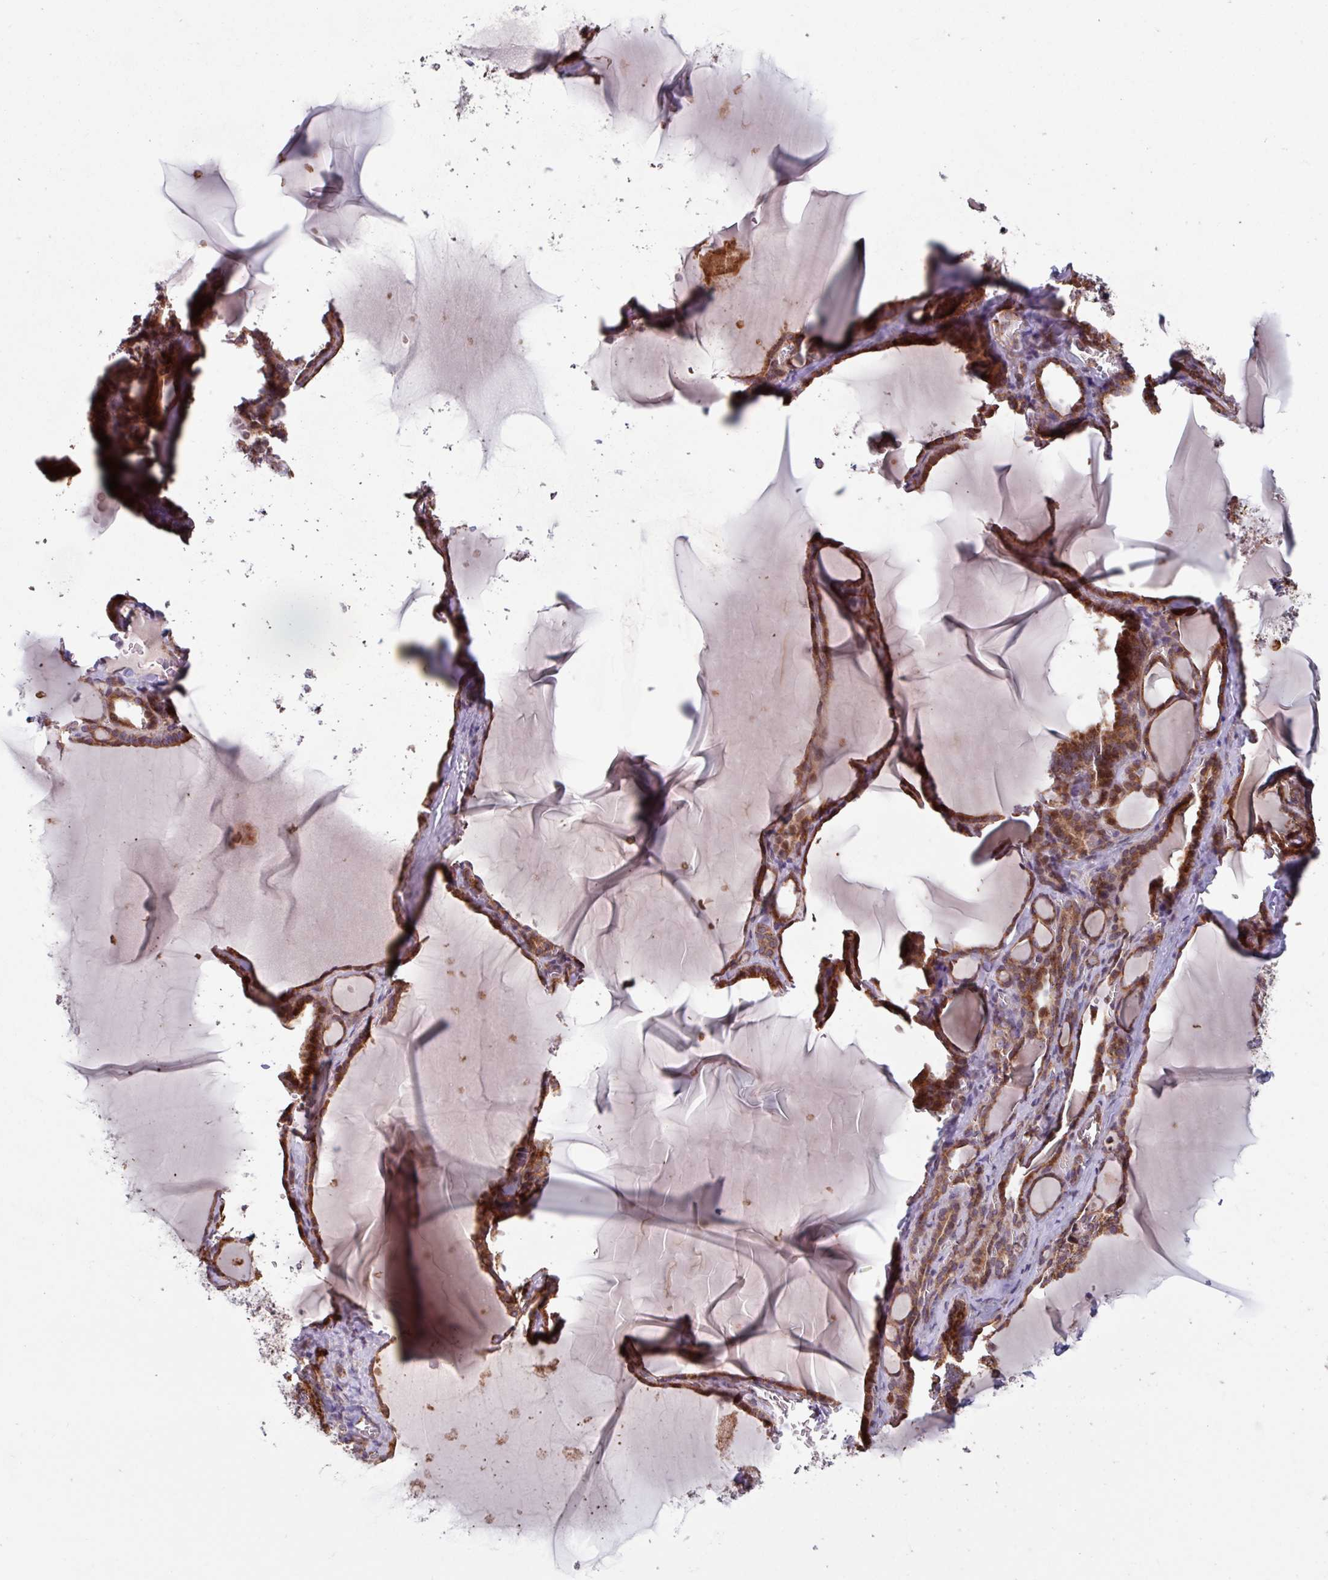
{"staining": {"intensity": "moderate", "quantity": ">75%", "location": "cytoplasmic/membranous"}, "tissue": "thyroid gland", "cell_type": "Glandular cells", "image_type": "normal", "snomed": [{"axis": "morphology", "description": "Normal tissue, NOS"}, {"axis": "topography", "description": "Thyroid gland"}], "caption": "Moderate cytoplasmic/membranous expression is present in about >75% of glandular cells in normal thyroid gland.", "gene": "COX7C", "patient": {"sex": "female", "age": 49}}